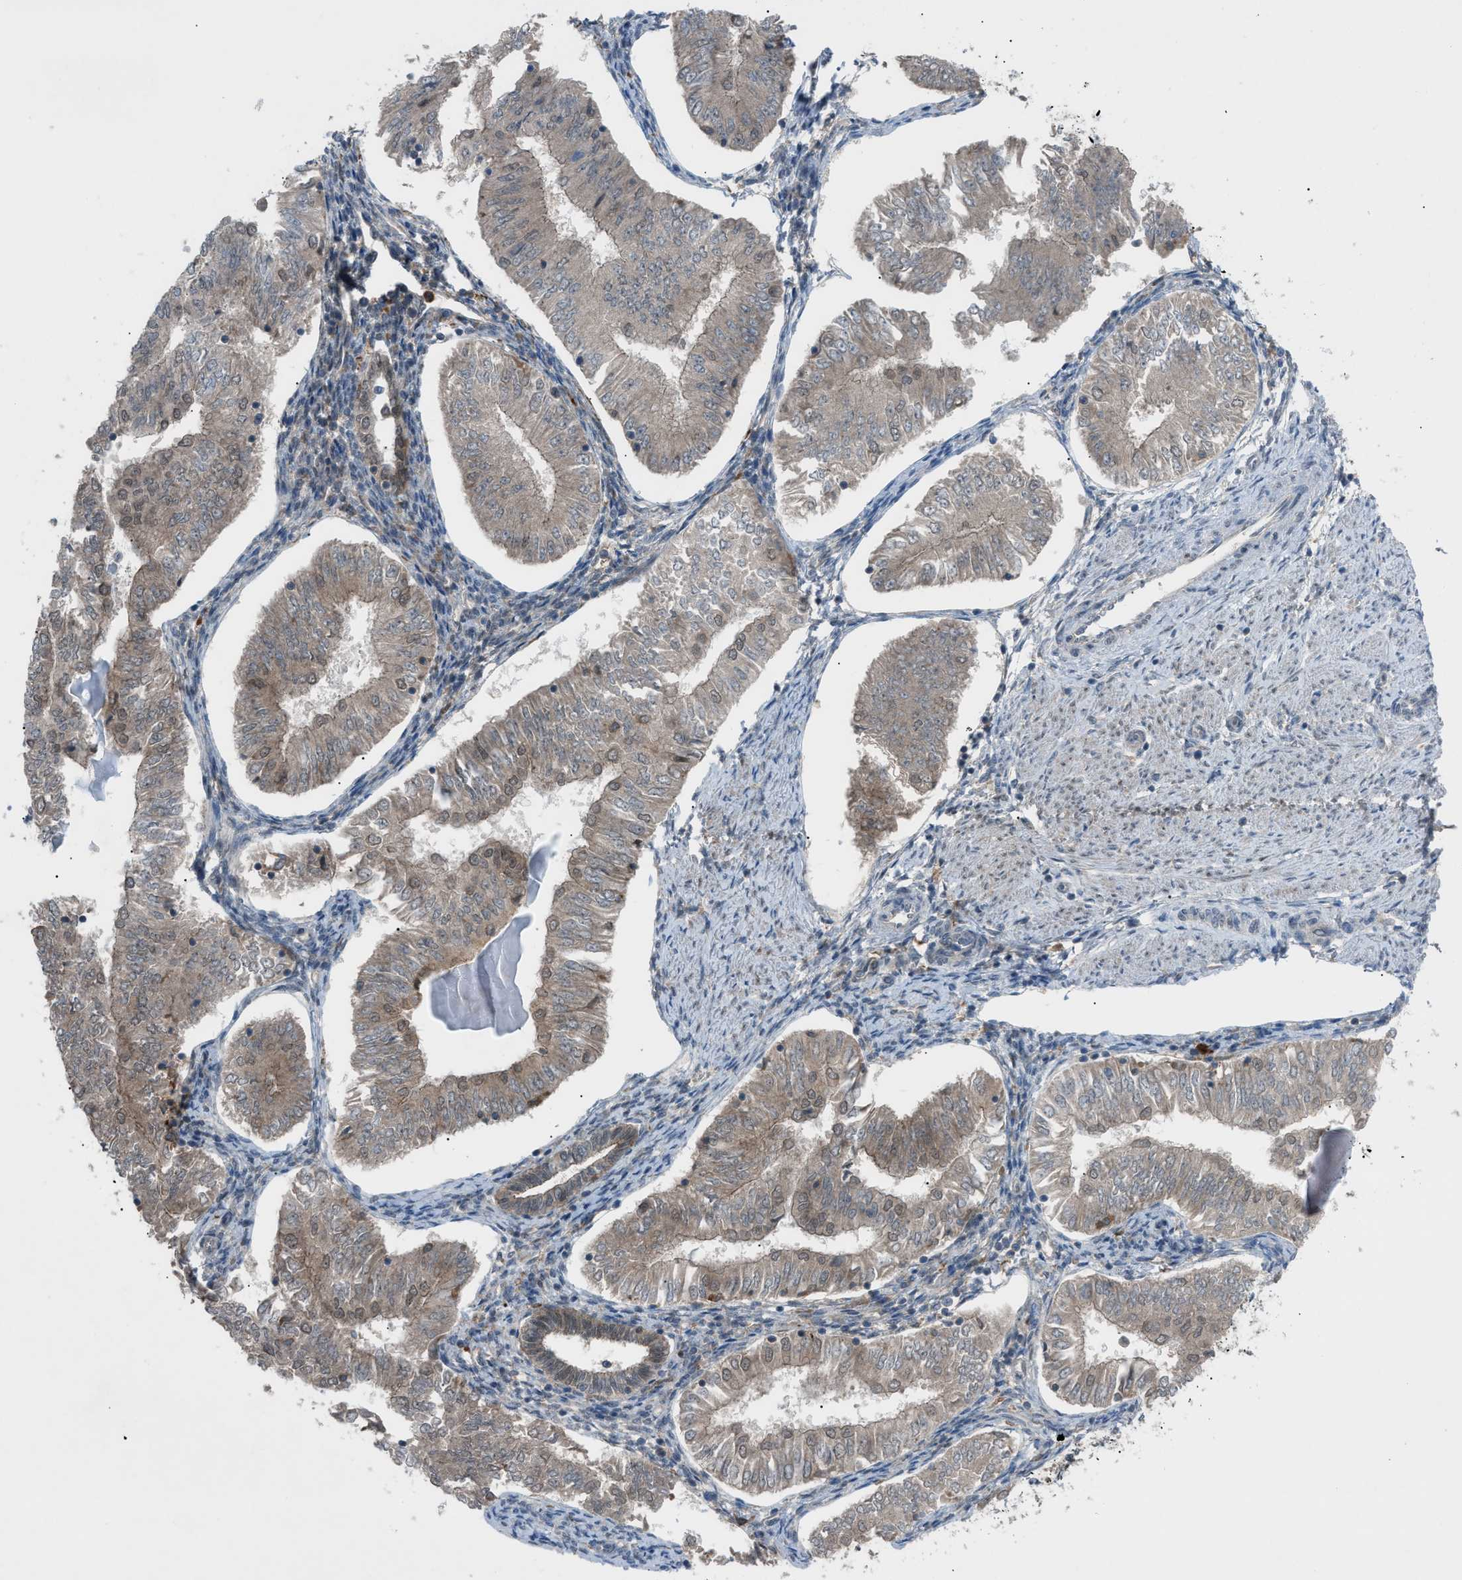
{"staining": {"intensity": "moderate", "quantity": "25%-75%", "location": "cytoplasmic/membranous,nuclear"}, "tissue": "endometrial cancer", "cell_type": "Tumor cells", "image_type": "cancer", "snomed": [{"axis": "morphology", "description": "Adenocarcinoma, NOS"}, {"axis": "topography", "description": "Endometrium"}], "caption": "High-power microscopy captured an immunohistochemistry (IHC) image of endometrial adenocarcinoma, revealing moderate cytoplasmic/membranous and nuclear staining in approximately 25%-75% of tumor cells. The staining was performed using DAB to visualize the protein expression in brown, while the nuclei were stained in blue with hematoxylin (Magnification: 20x).", "gene": "DYRK1A", "patient": {"sex": "female", "age": 53}}